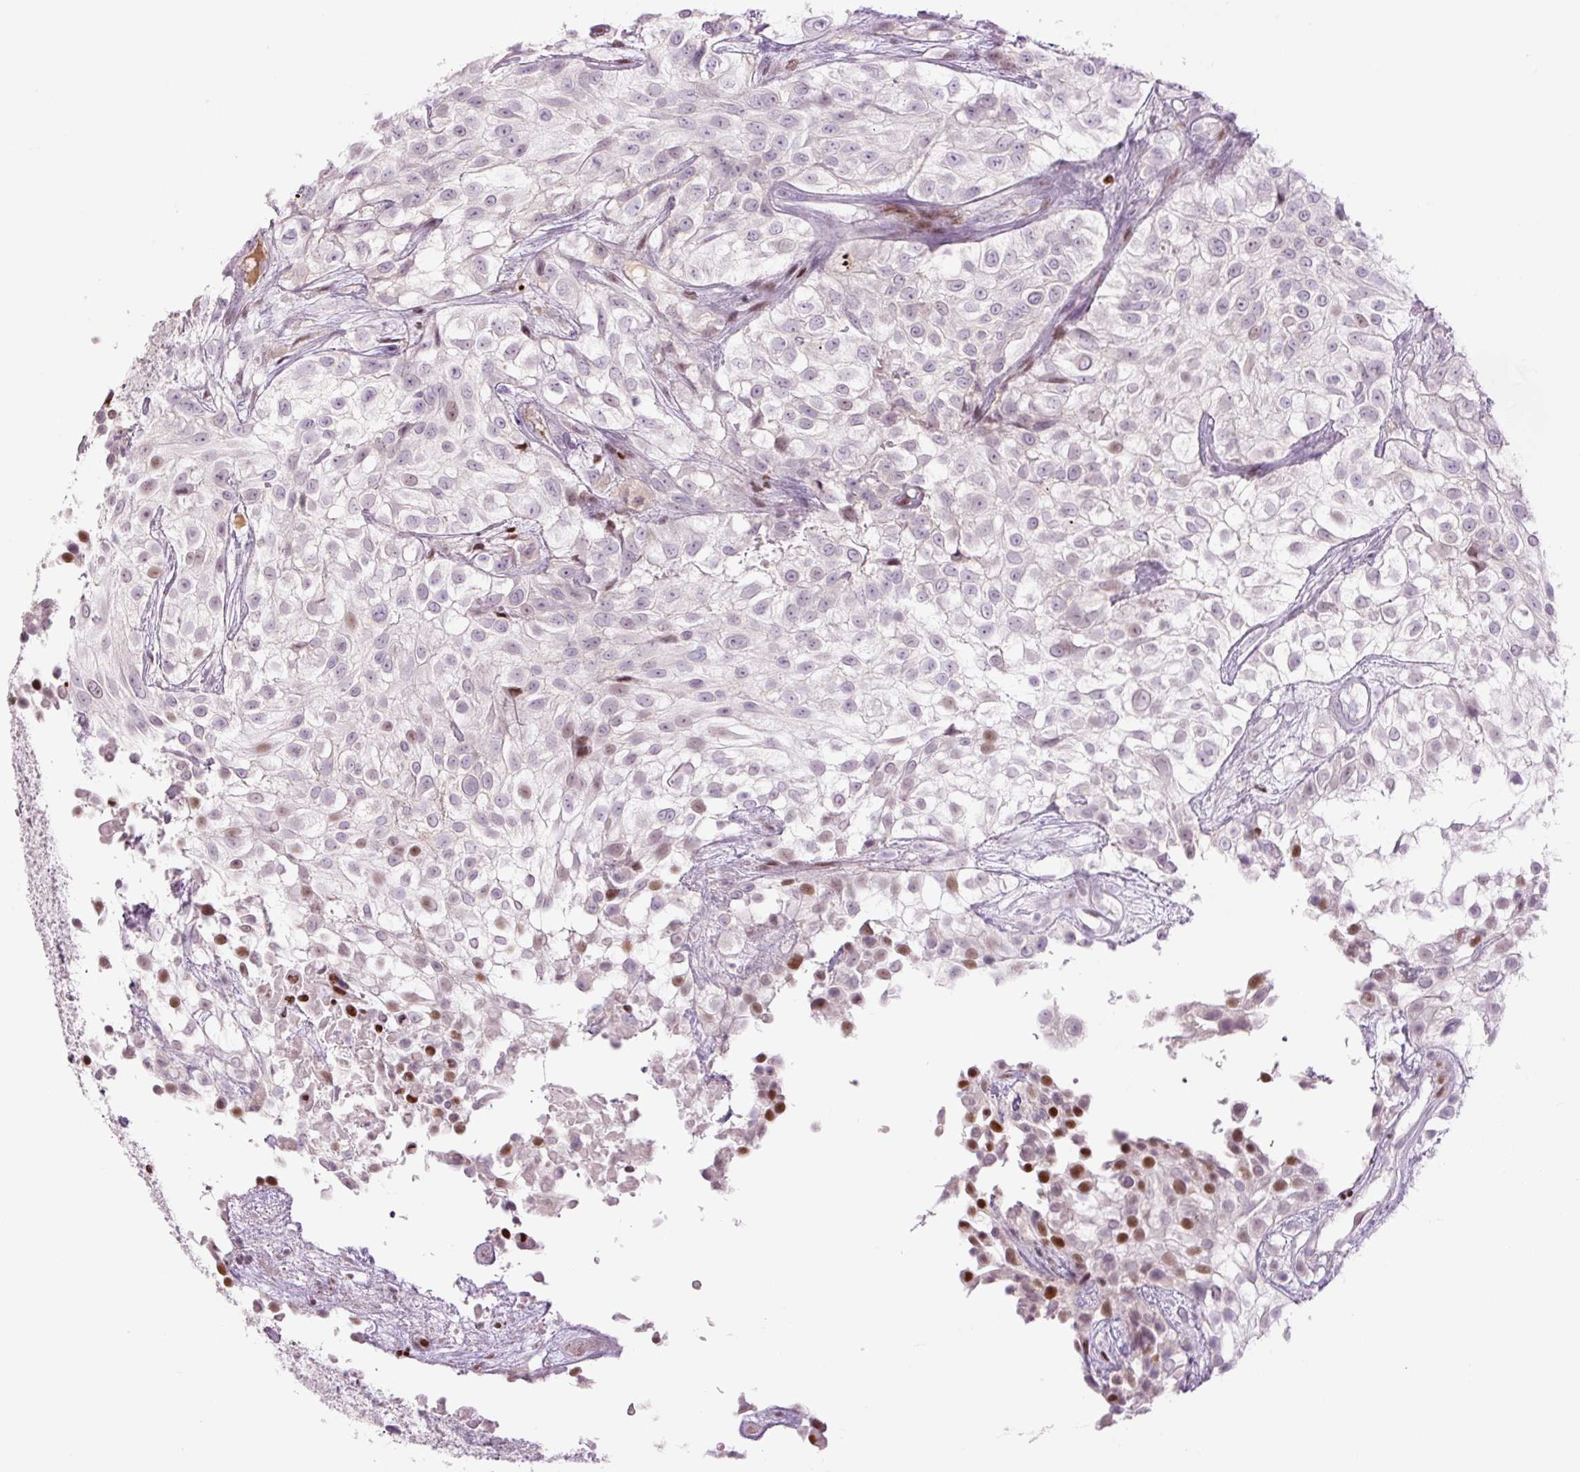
{"staining": {"intensity": "moderate", "quantity": "<25%", "location": "nuclear"}, "tissue": "urothelial cancer", "cell_type": "Tumor cells", "image_type": "cancer", "snomed": [{"axis": "morphology", "description": "Urothelial carcinoma, High grade"}, {"axis": "topography", "description": "Urinary bladder"}], "caption": "Immunohistochemical staining of human high-grade urothelial carcinoma reveals low levels of moderate nuclear staining in about <25% of tumor cells.", "gene": "TMEM177", "patient": {"sex": "male", "age": 56}}